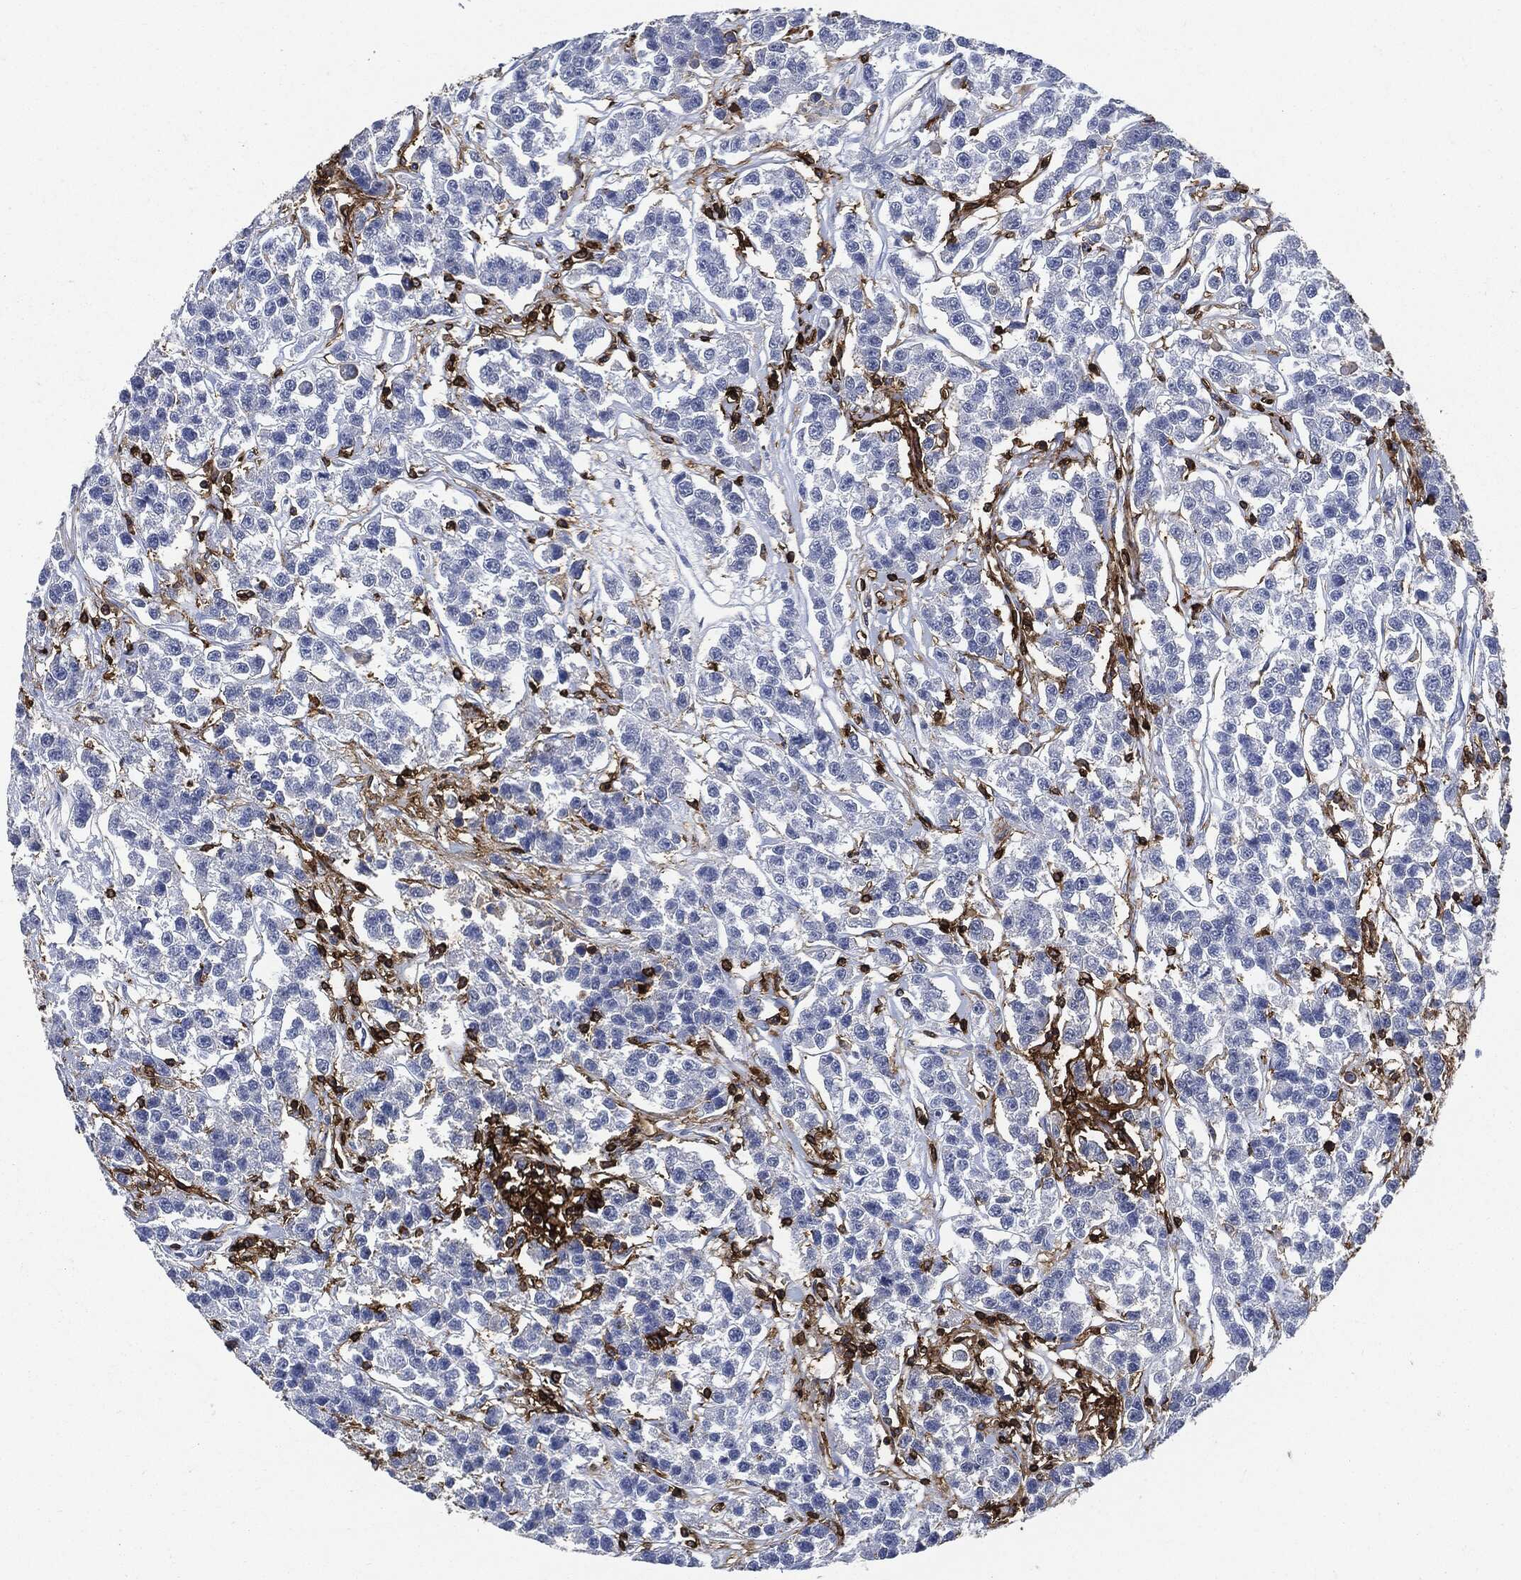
{"staining": {"intensity": "negative", "quantity": "none", "location": "none"}, "tissue": "testis cancer", "cell_type": "Tumor cells", "image_type": "cancer", "snomed": [{"axis": "morphology", "description": "Seminoma, NOS"}, {"axis": "topography", "description": "Testis"}], "caption": "IHC image of testis cancer (seminoma) stained for a protein (brown), which shows no expression in tumor cells.", "gene": "PTPRC", "patient": {"sex": "male", "age": 59}}